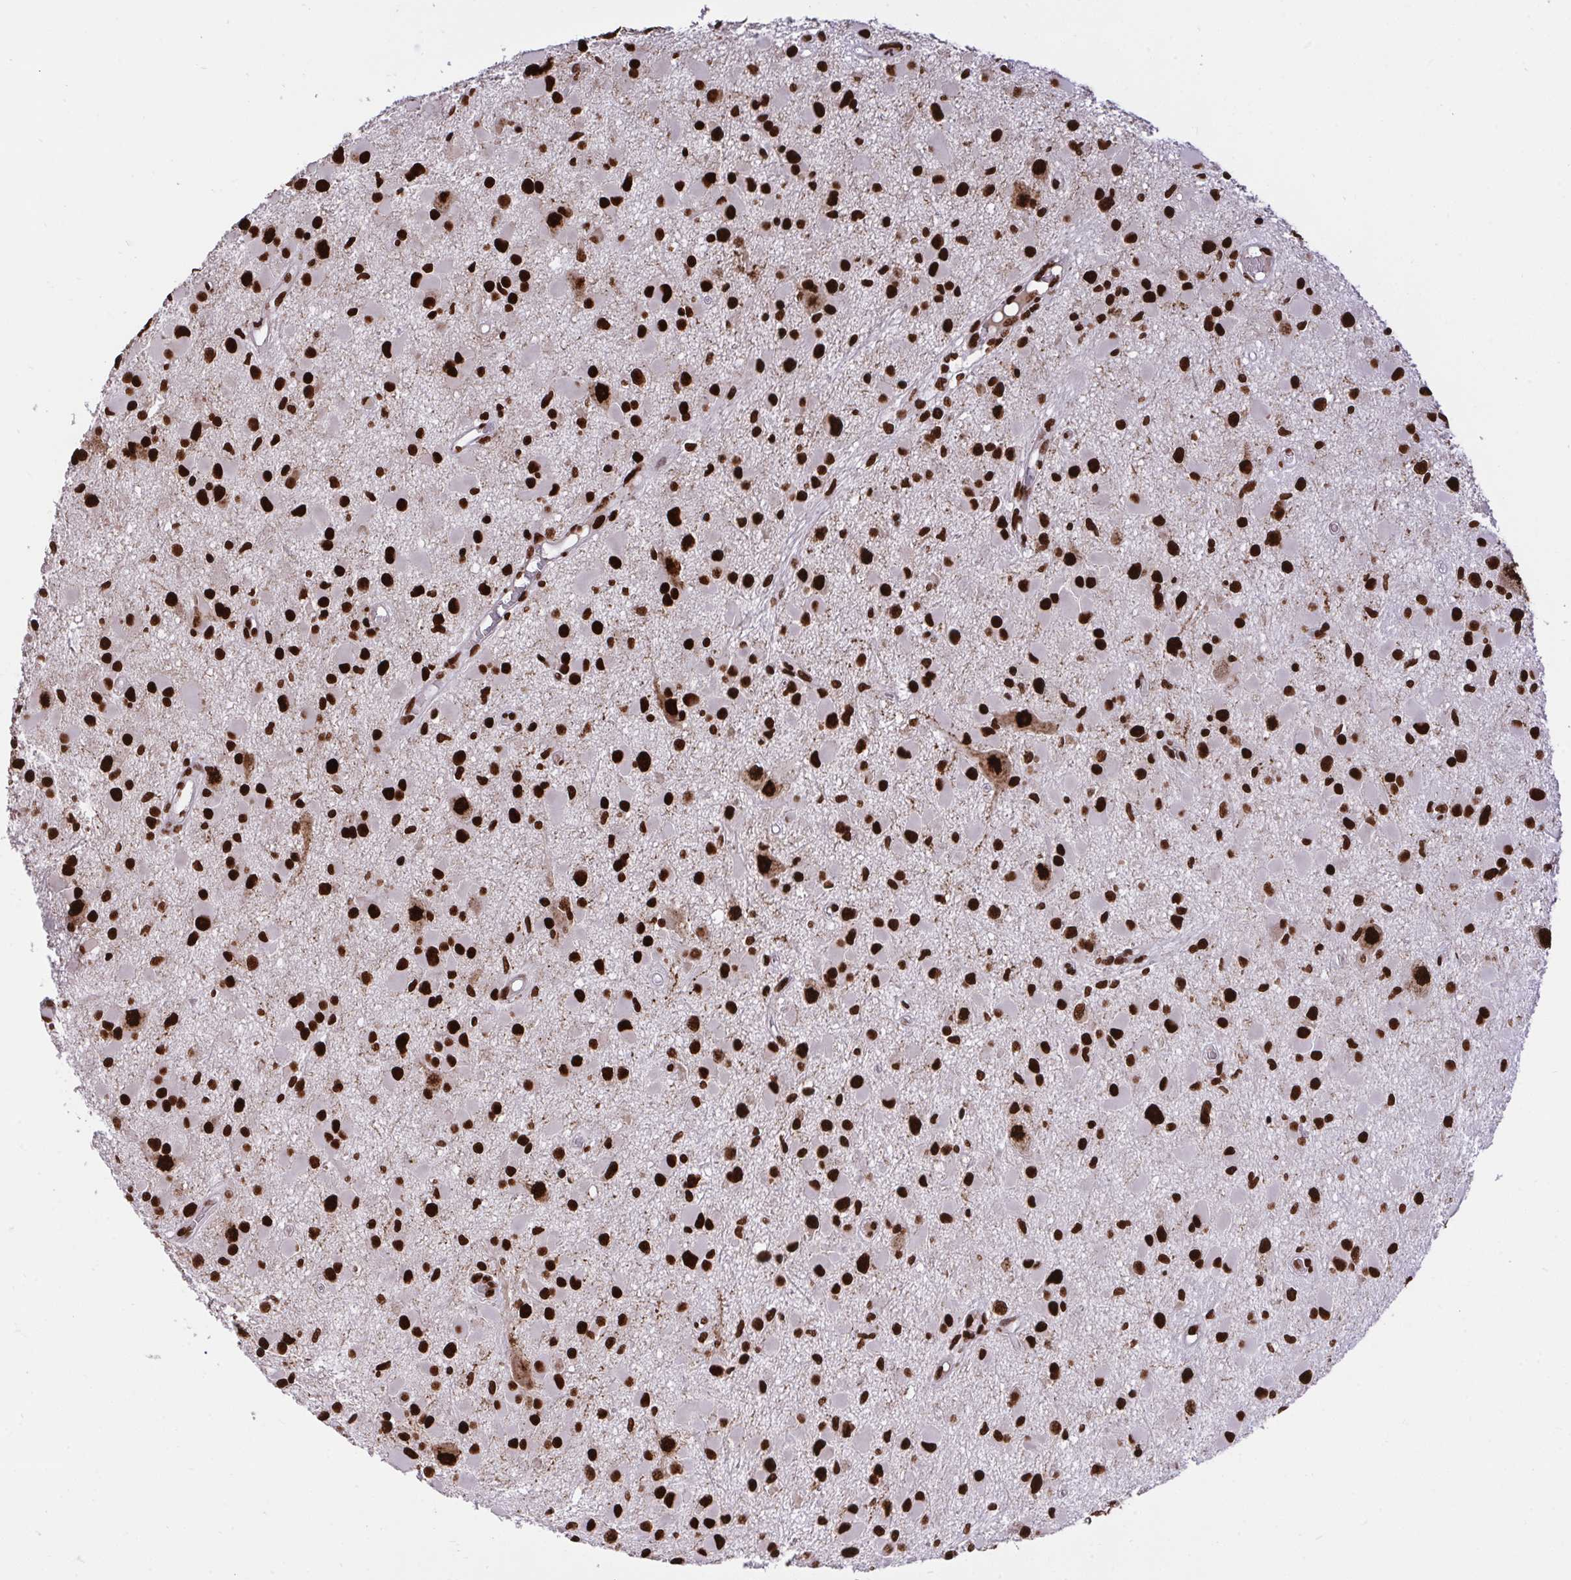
{"staining": {"intensity": "strong", "quantity": ">75%", "location": "nuclear"}, "tissue": "glioma", "cell_type": "Tumor cells", "image_type": "cancer", "snomed": [{"axis": "morphology", "description": "Glioma, malignant, High grade"}, {"axis": "topography", "description": "Brain"}], "caption": "Malignant high-grade glioma tissue displays strong nuclear staining in approximately >75% of tumor cells", "gene": "HNRNPL", "patient": {"sex": "male", "age": 54}}